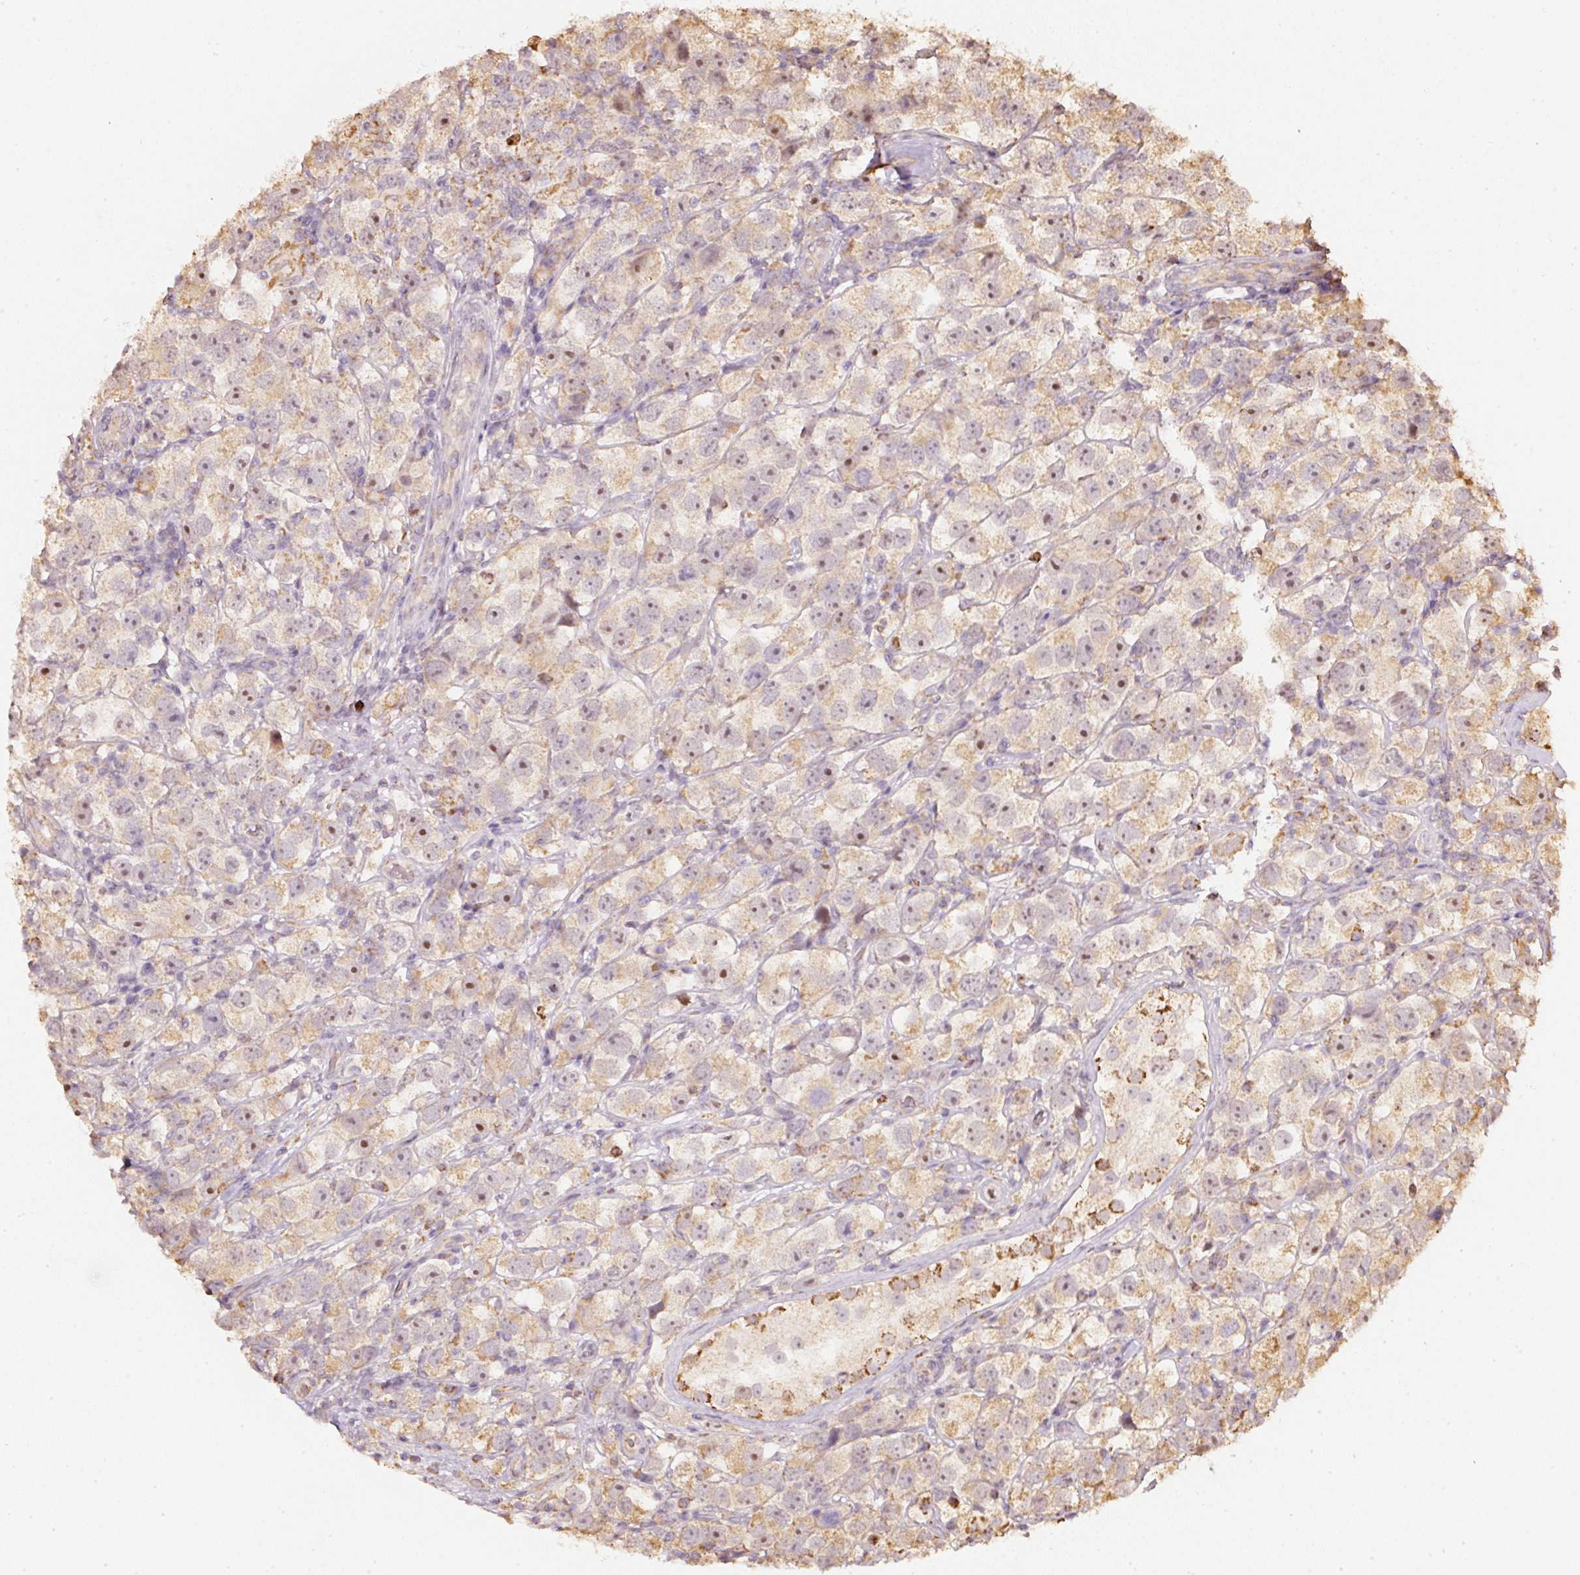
{"staining": {"intensity": "weak", "quantity": "25%-75%", "location": "cytoplasmic/membranous,nuclear"}, "tissue": "testis cancer", "cell_type": "Tumor cells", "image_type": "cancer", "snomed": [{"axis": "morphology", "description": "Seminoma, NOS"}, {"axis": "topography", "description": "Testis"}], "caption": "High-magnification brightfield microscopy of testis seminoma stained with DAB (3,3'-diaminobenzidine) (brown) and counterstained with hematoxylin (blue). tumor cells exhibit weak cytoplasmic/membranous and nuclear staining is identified in about25%-75% of cells. The staining was performed using DAB, with brown indicating positive protein expression. Nuclei are stained blue with hematoxylin.", "gene": "RAB35", "patient": {"sex": "male", "age": 26}}